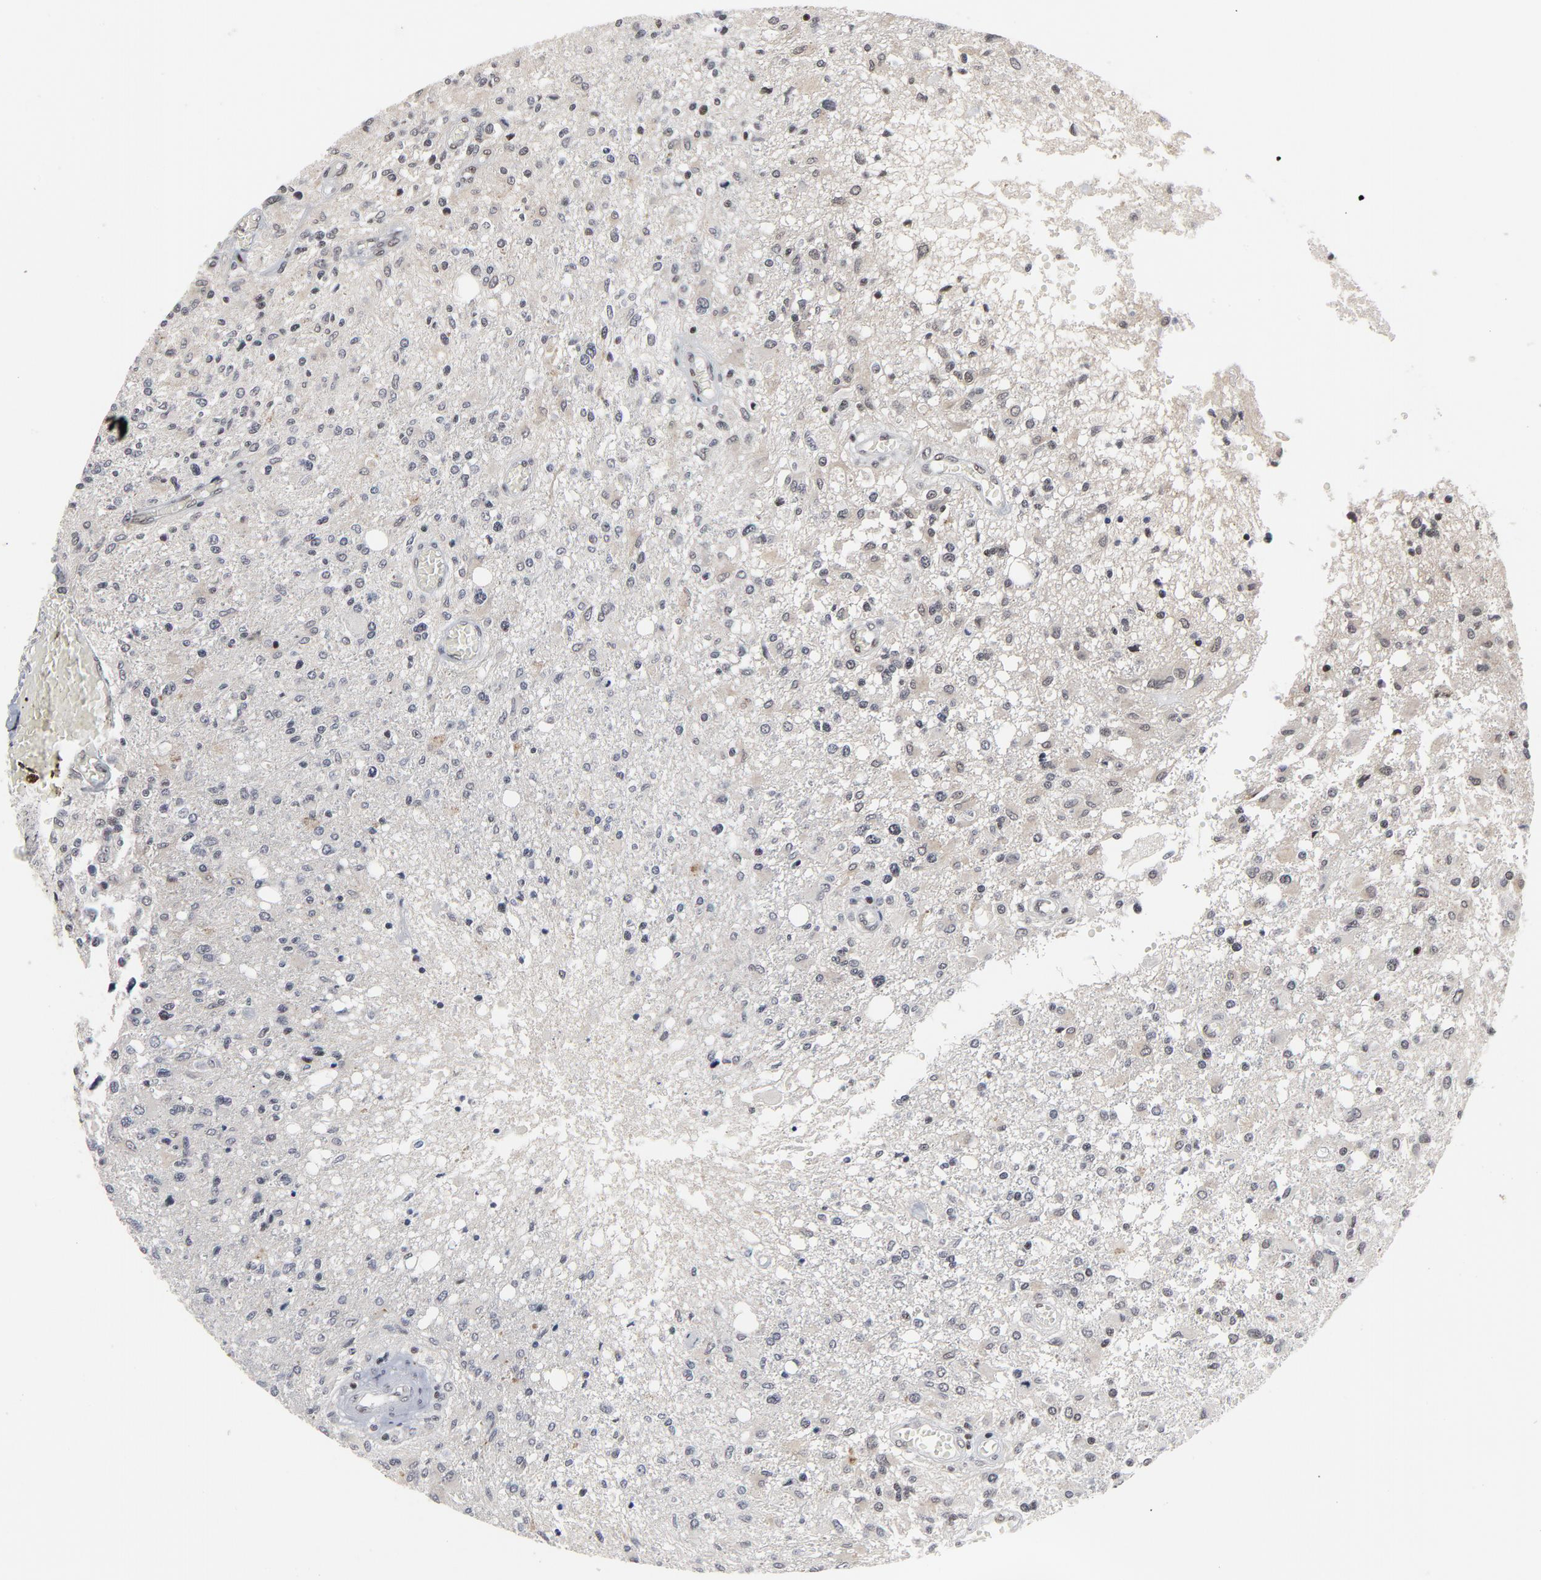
{"staining": {"intensity": "weak", "quantity": "<25%", "location": "nuclear"}, "tissue": "glioma", "cell_type": "Tumor cells", "image_type": "cancer", "snomed": [{"axis": "morphology", "description": "Glioma, malignant, High grade"}, {"axis": "topography", "description": "Cerebral cortex"}], "caption": "DAB (3,3'-diaminobenzidine) immunohistochemical staining of human malignant glioma (high-grade) shows no significant expression in tumor cells.", "gene": "GABPA", "patient": {"sex": "male", "age": 76}}